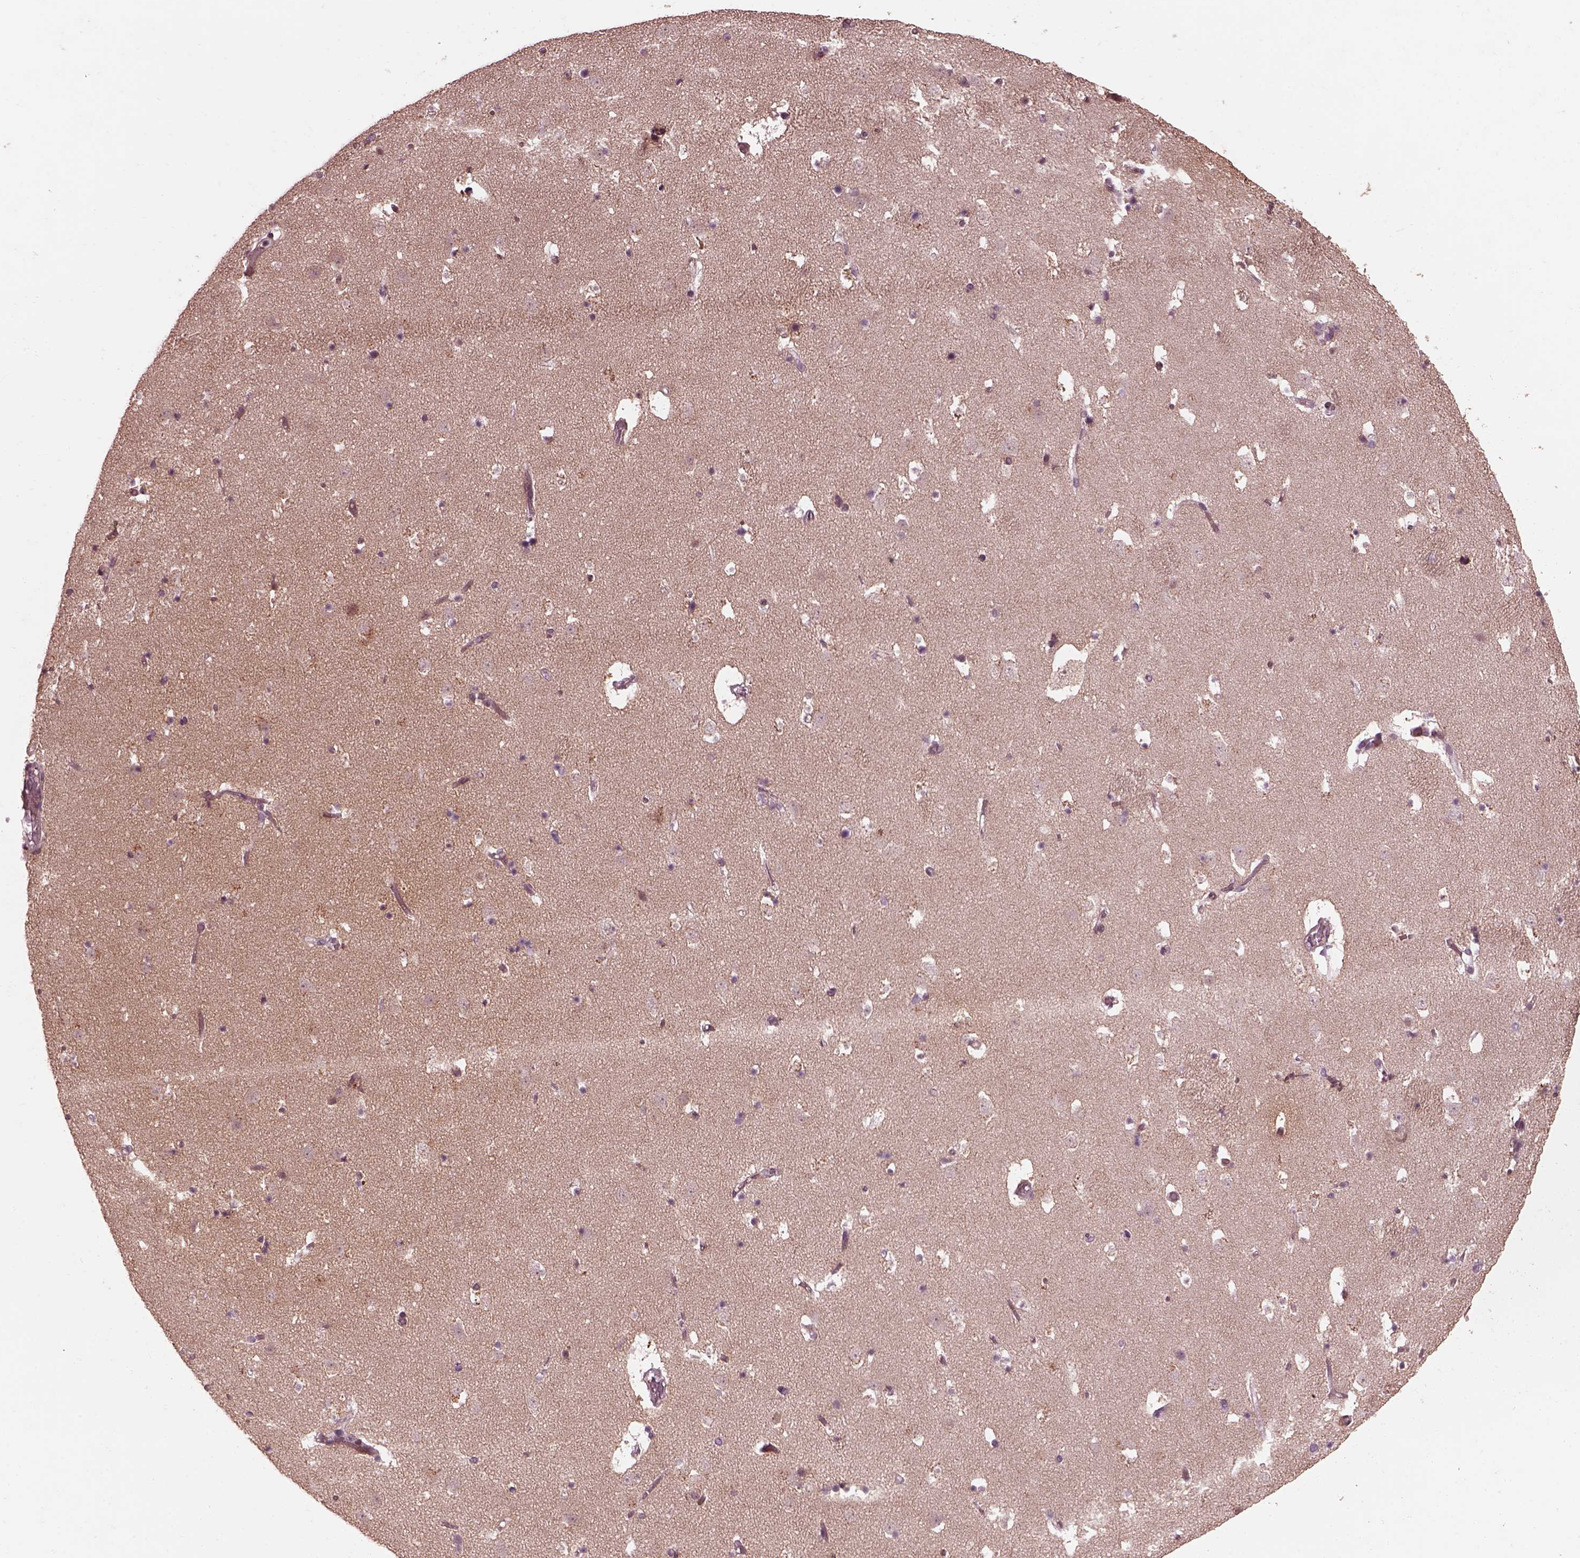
{"staining": {"intensity": "negative", "quantity": "none", "location": "none"}, "tissue": "caudate", "cell_type": "Glial cells", "image_type": "normal", "snomed": [{"axis": "morphology", "description": "Normal tissue, NOS"}, {"axis": "topography", "description": "Lateral ventricle wall"}], "caption": "This is a photomicrograph of immunohistochemistry (IHC) staining of unremarkable caudate, which shows no positivity in glial cells. (DAB (3,3'-diaminobenzidine) immunohistochemistry (IHC) visualized using brightfield microscopy, high magnification).", "gene": "EFEMP1", "patient": {"sex": "female", "age": 42}}